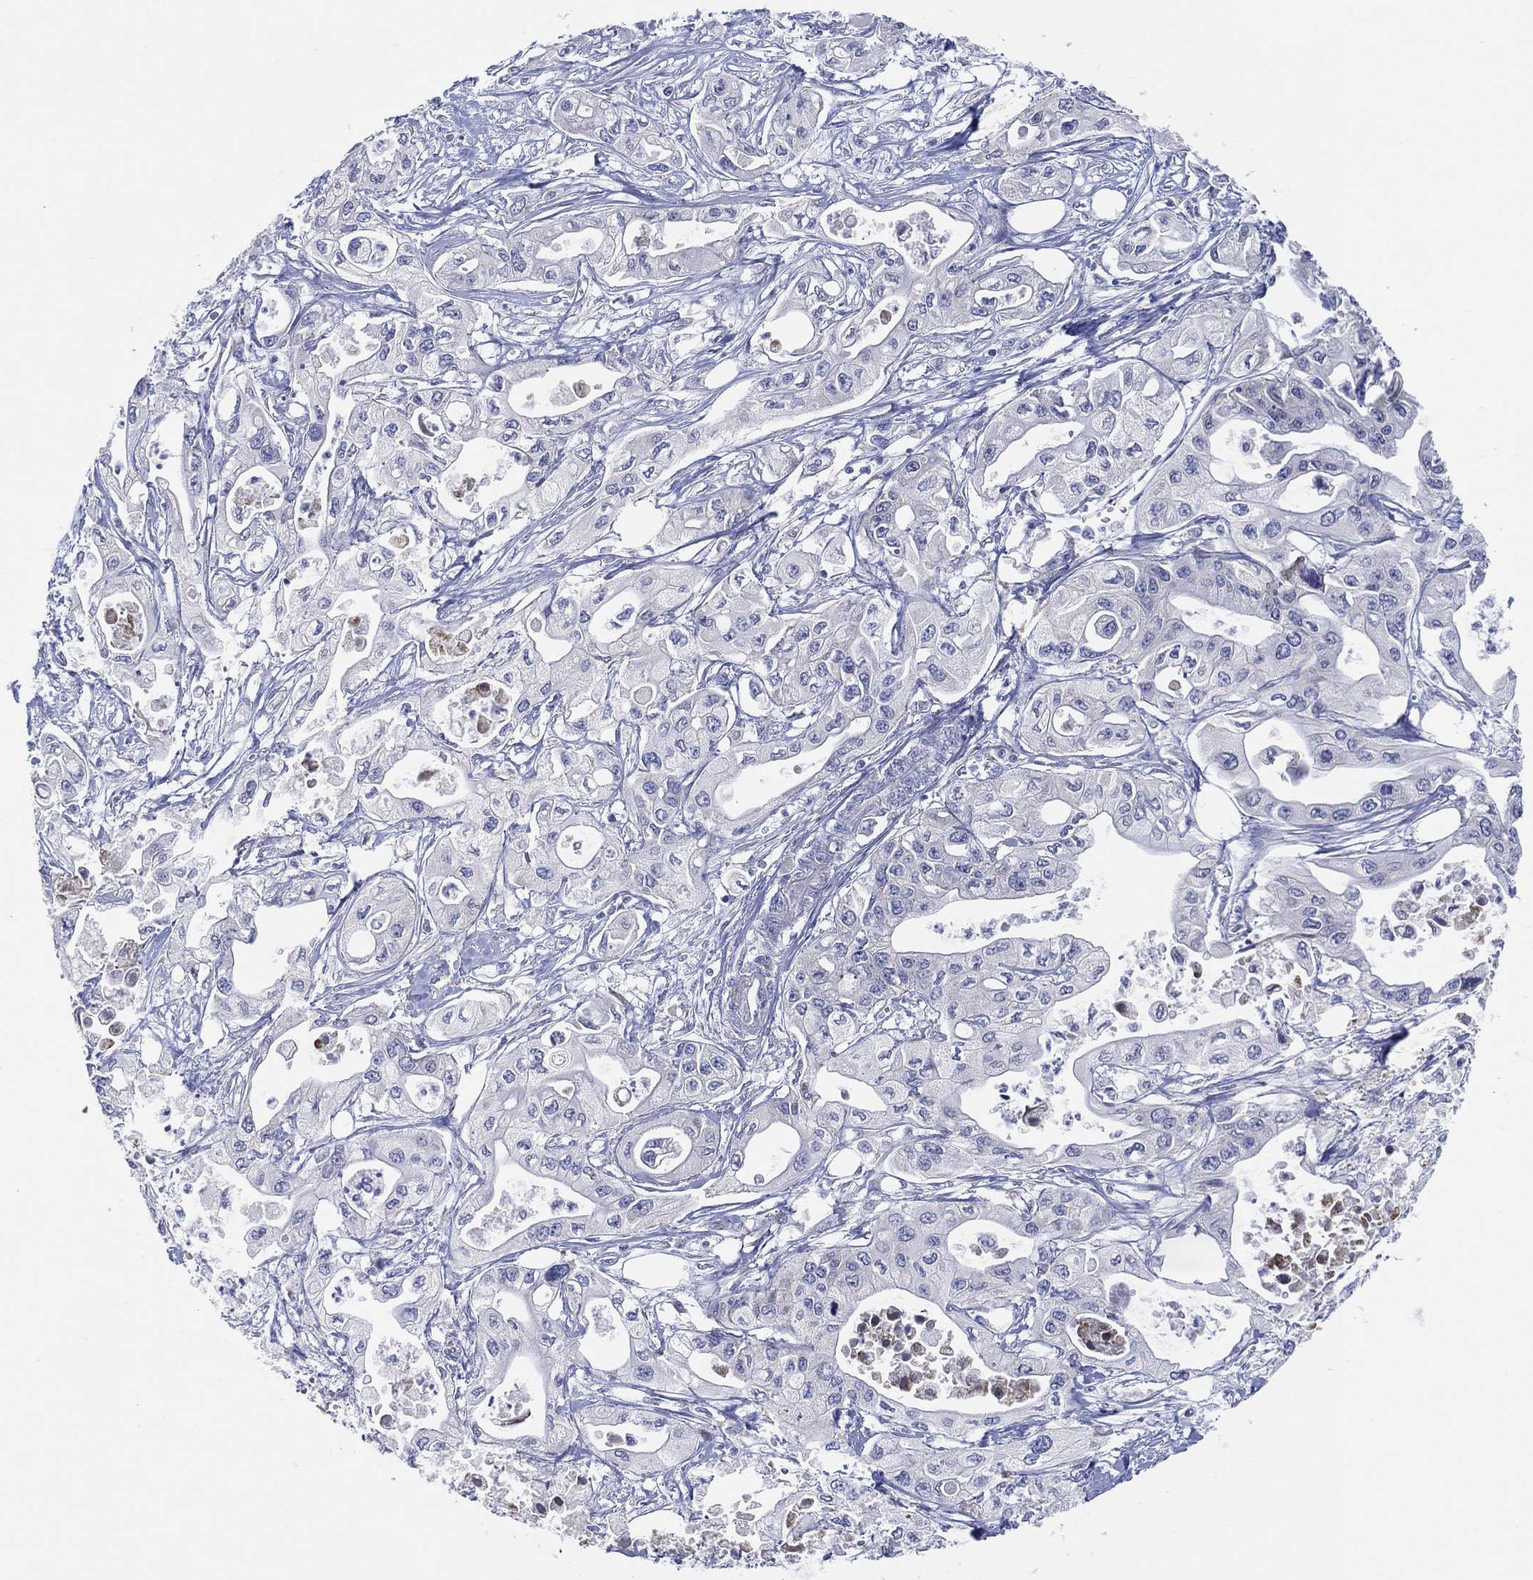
{"staining": {"intensity": "negative", "quantity": "none", "location": "none"}, "tissue": "pancreatic cancer", "cell_type": "Tumor cells", "image_type": "cancer", "snomed": [{"axis": "morphology", "description": "Adenocarcinoma, NOS"}, {"axis": "topography", "description": "Pancreas"}], "caption": "This is a histopathology image of immunohistochemistry staining of adenocarcinoma (pancreatic), which shows no positivity in tumor cells. (DAB IHC with hematoxylin counter stain).", "gene": "TMEM40", "patient": {"sex": "male", "age": 70}}